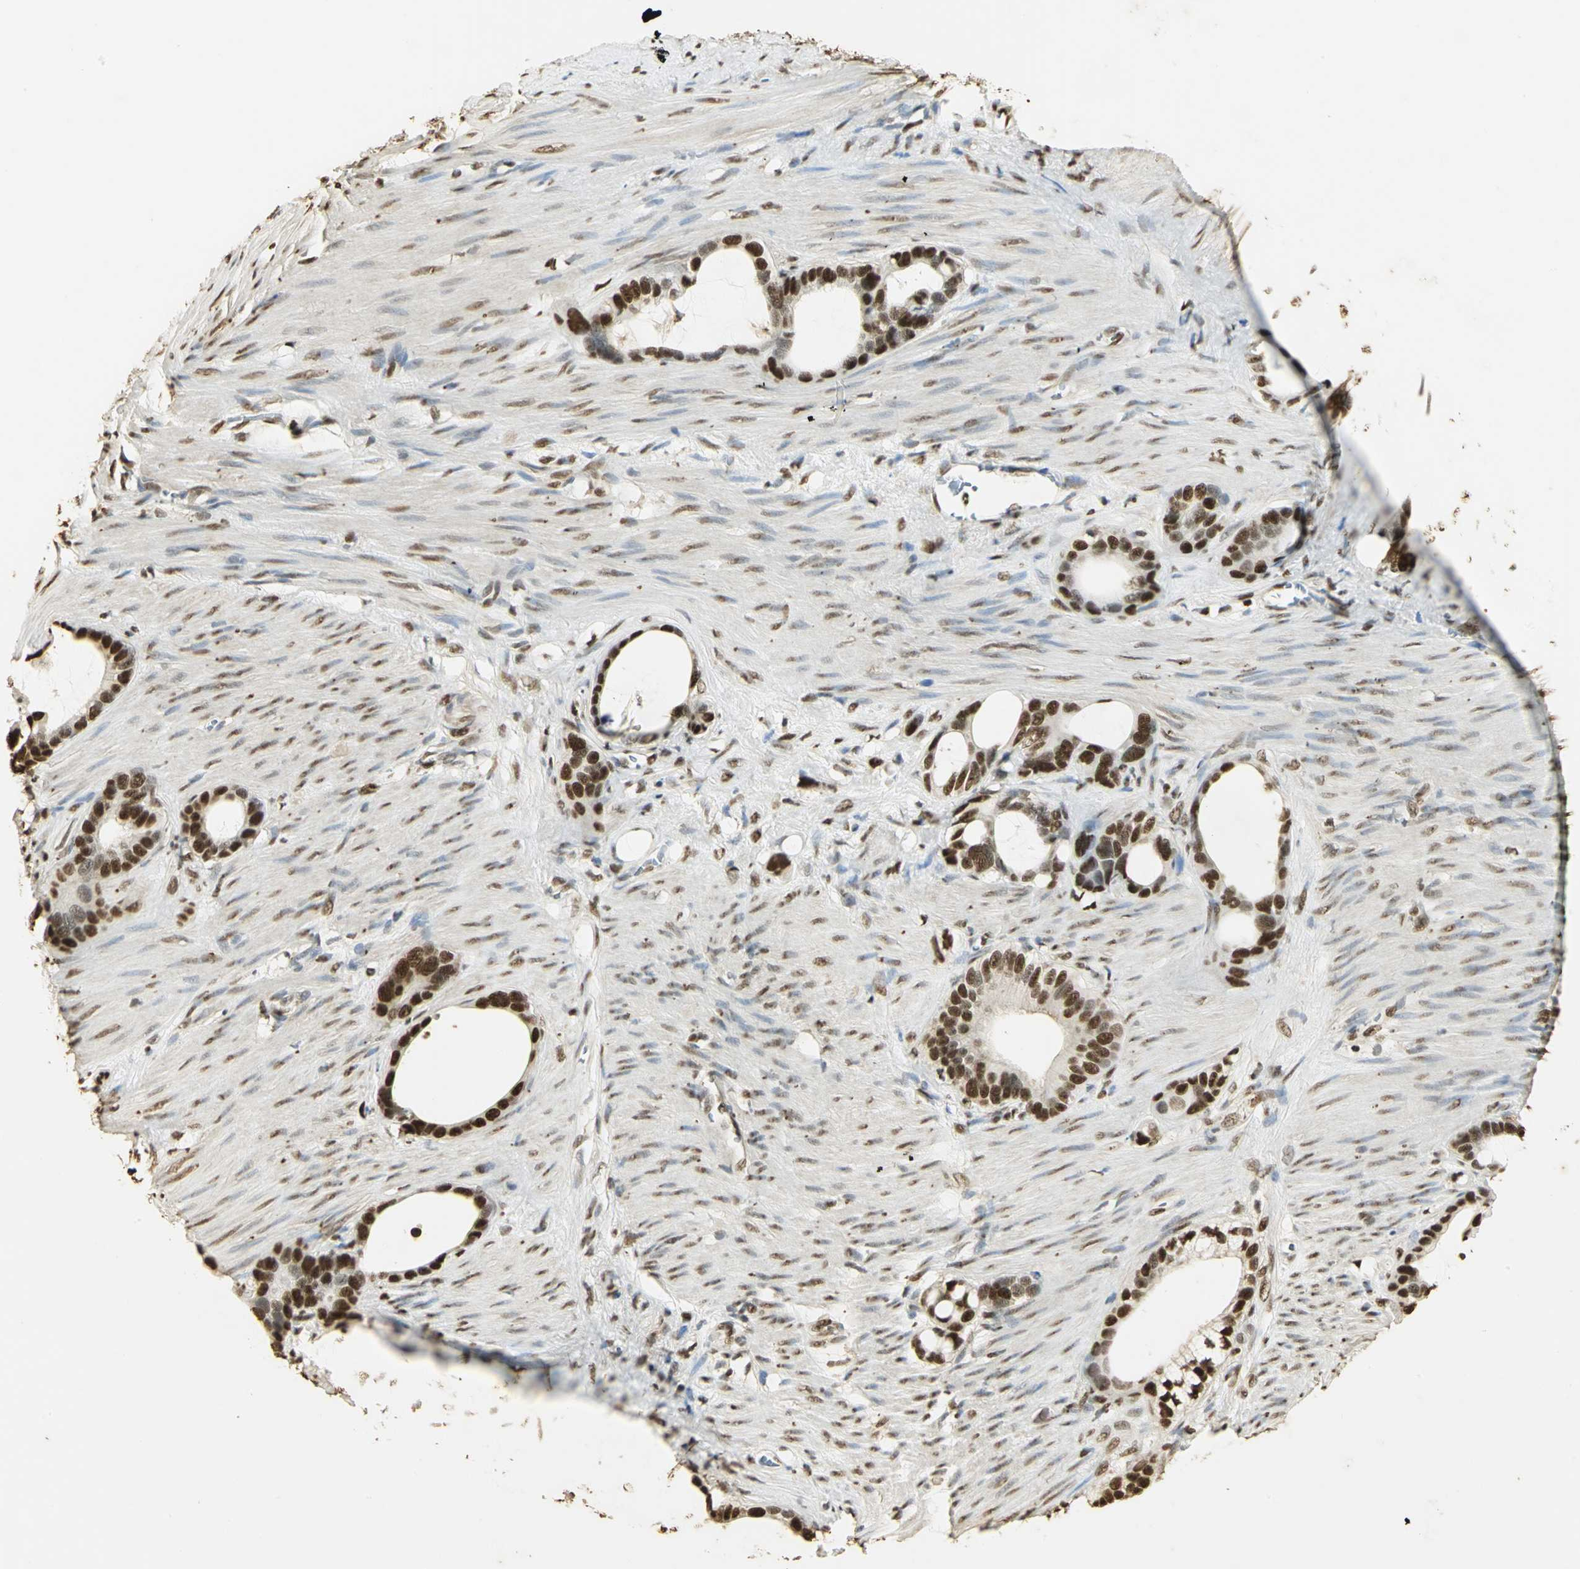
{"staining": {"intensity": "strong", "quantity": ">75%", "location": "nuclear"}, "tissue": "stomach cancer", "cell_type": "Tumor cells", "image_type": "cancer", "snomed": [{"axis": "morphology", "description": "Adenocarcinoma, NOS"}, {"axis": "topography", "description": "Stomach"}], "caption": "Protein expression analysis of human adenocarcinoma (stomach) reveals strong nuclear staining in about >75% of tumor cells.", "gene": "SET", "patient": {"sex": "female", "age": 75}}